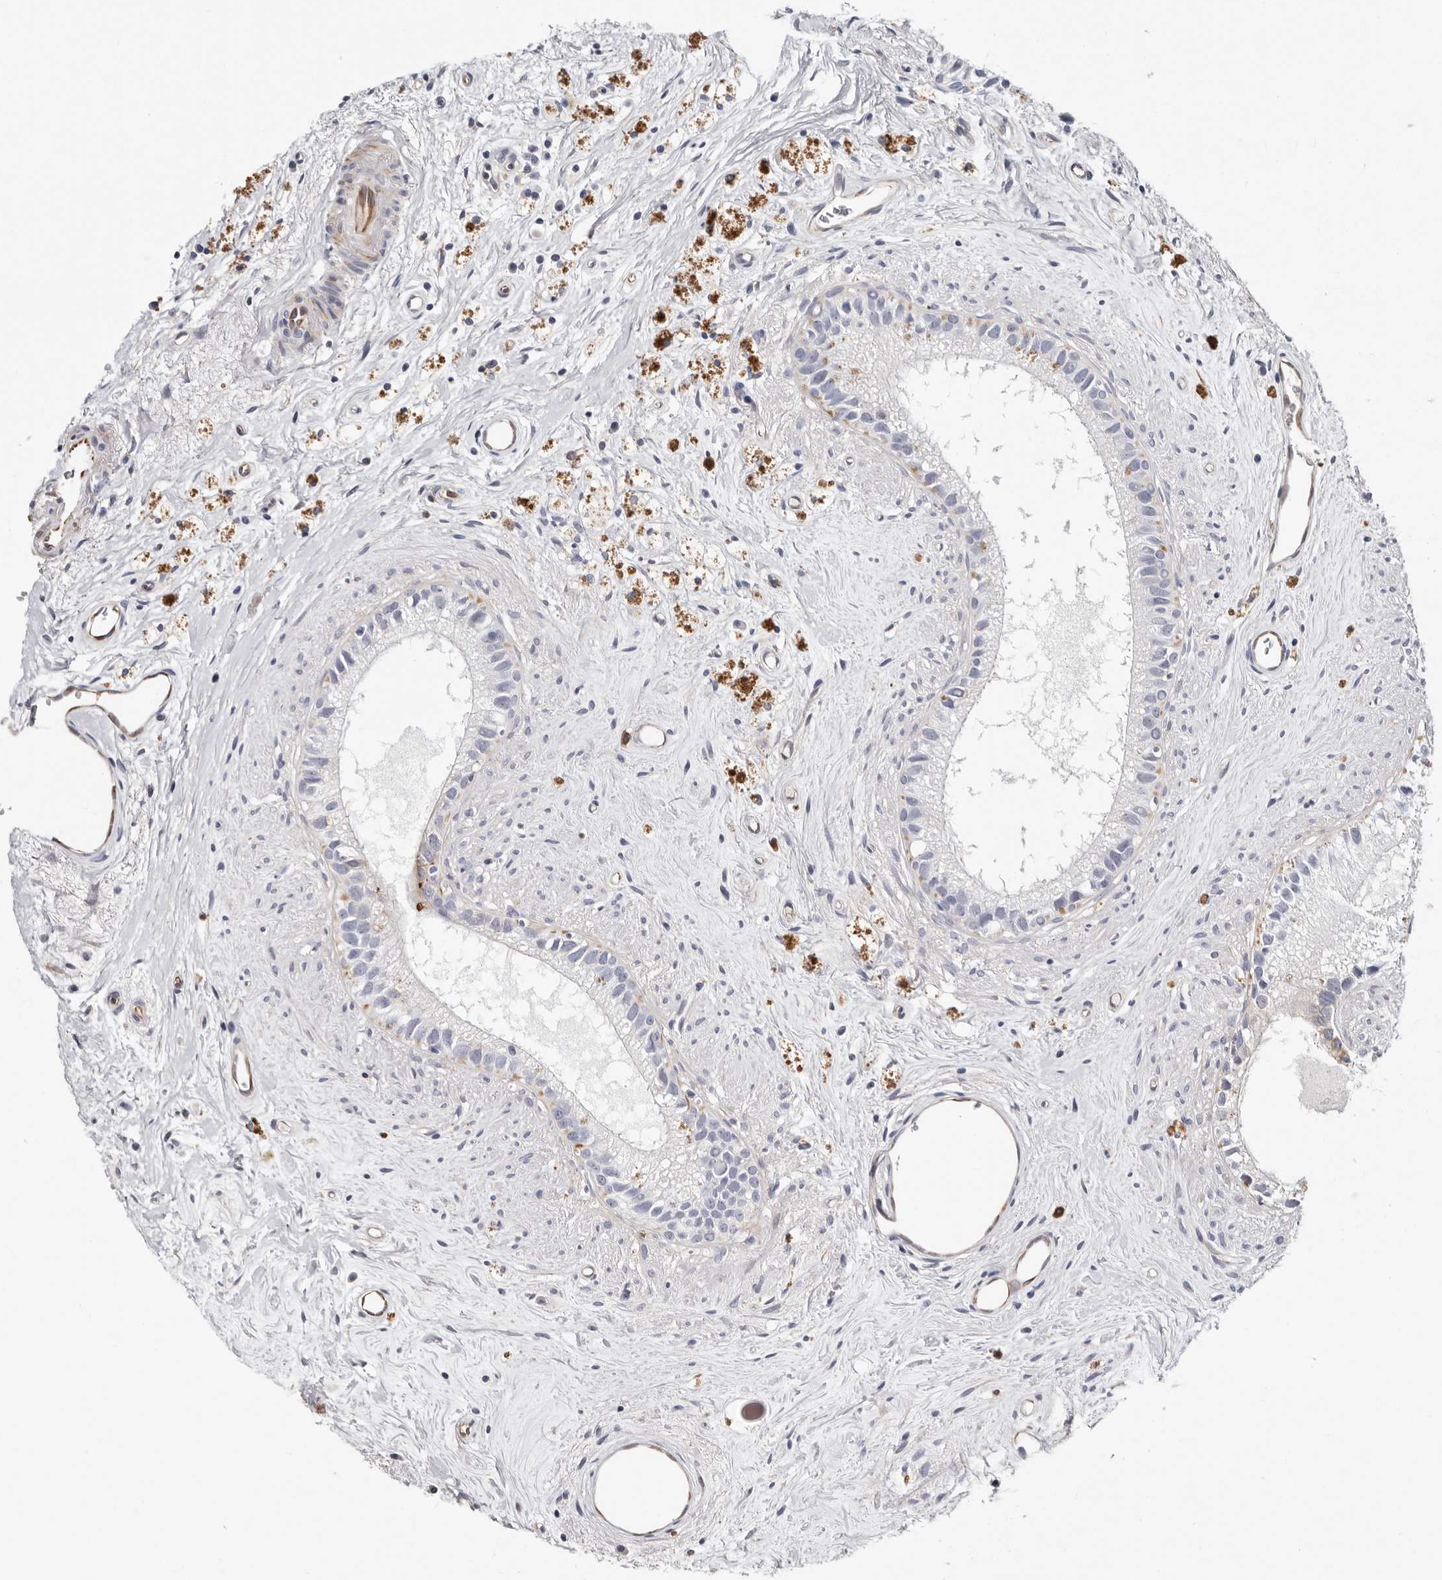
{"staining": {"intensity": "negative", "quantity": "none", "location": "none"}, "tissue": "epididymis", "cell_type": "Glandular cells", "image_type": "normal", "snomed": [{"axis": "morphology", "description": "Normal tissue, NOS"}, {"axis": "topography", "description": "Epididymis"}], "caption": "The micrograph displays no staining of glandular cells in normal epididymis.", "gene": "PKDCC", "patient": {"sex": "male", "age": 80}}